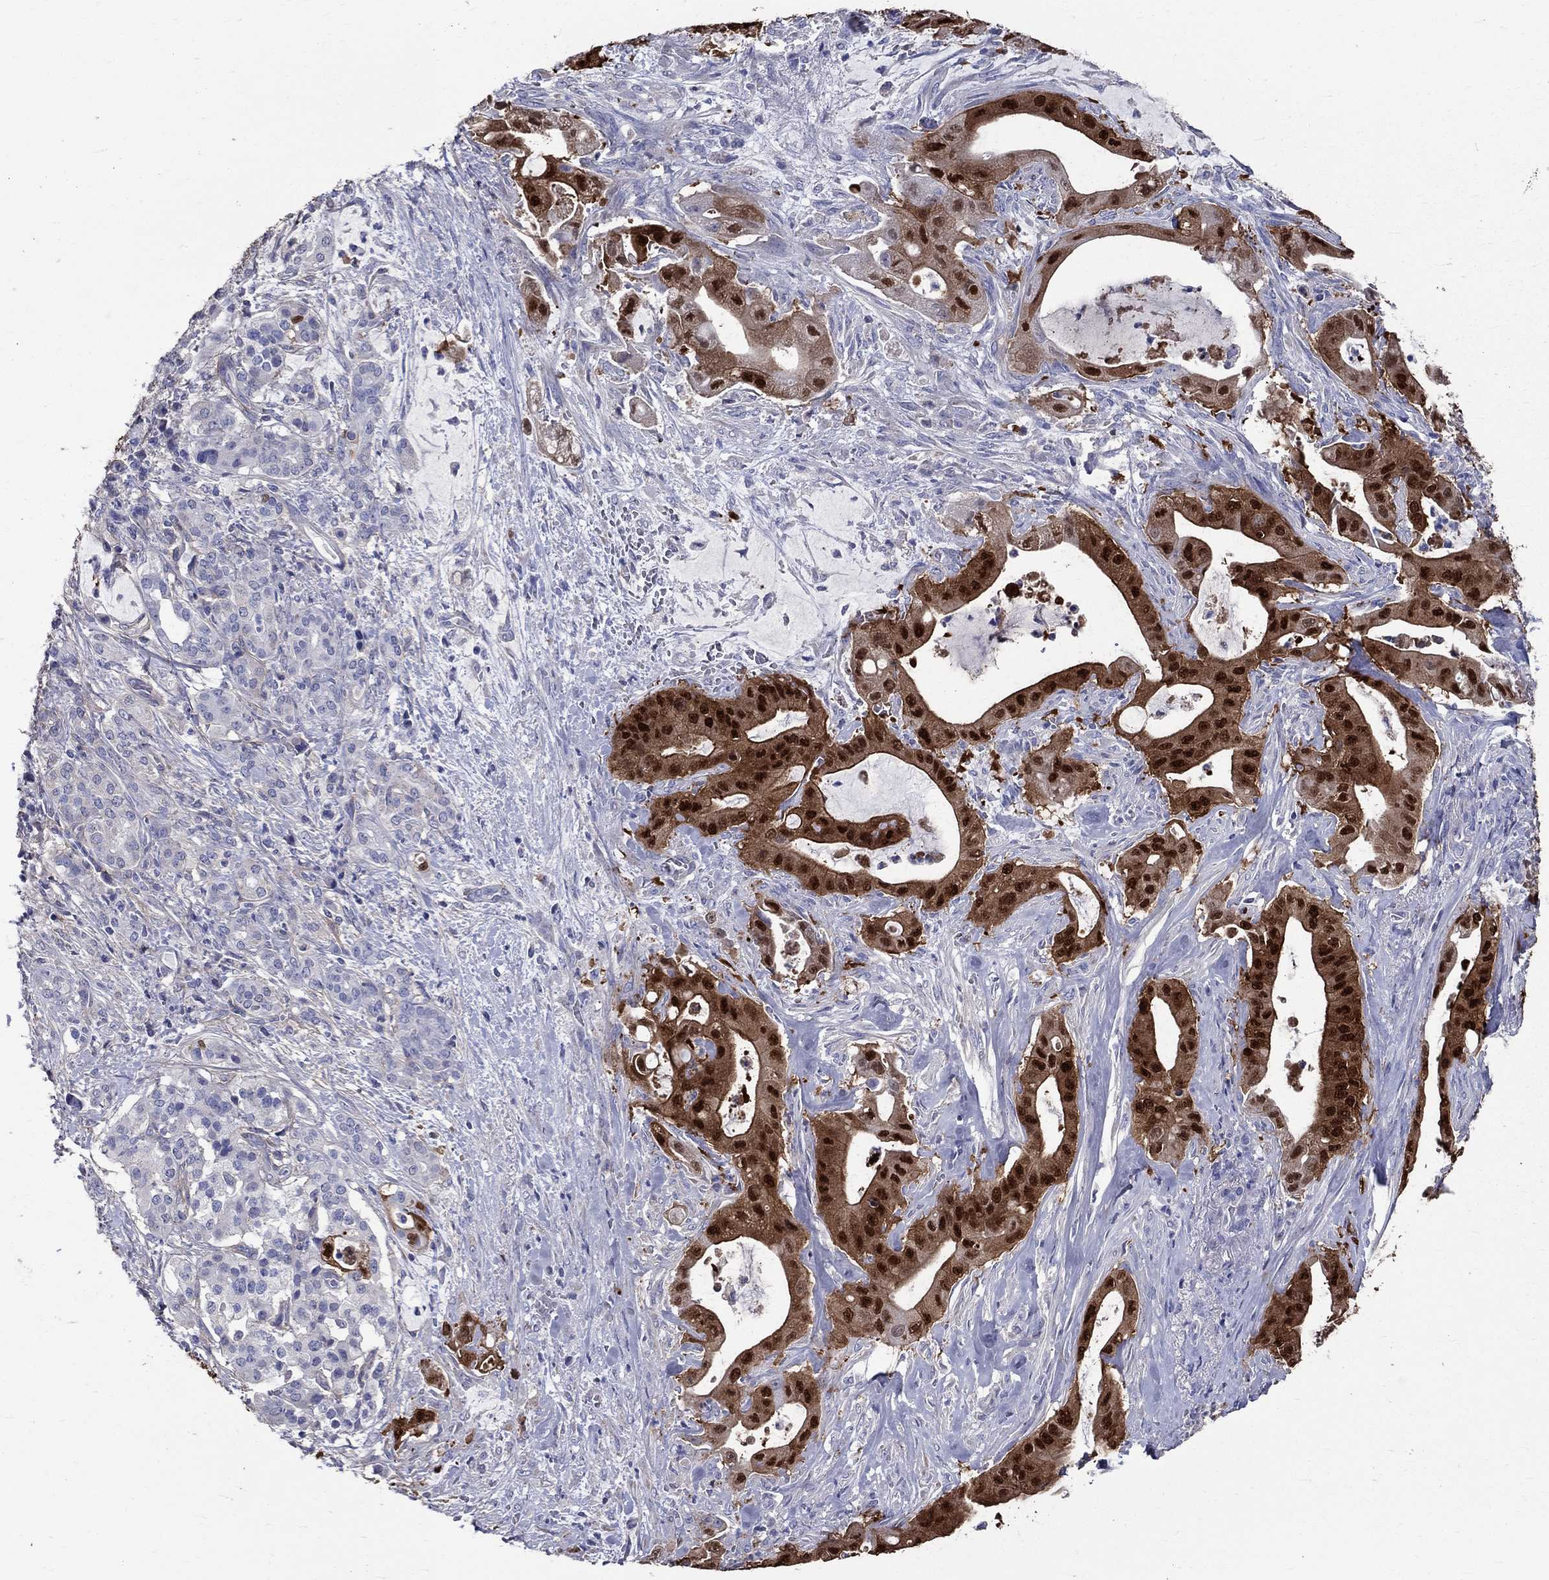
{"staining": {"intensity": "strong", "quantity": ">75%", "location": "cytoplasmic/membranous,nuclear"}, "tissue": "pancreatic cancer", "cell_type": "Tumor cells", "image_type": "cancer", "snomed": [{"axis": "morphology", "description": "Normal tissue, NOS"}, {"axis": "morphology", "description": "Inflammation, NOS"}, {"axis": "morphology", "description": "Adenocarcinoma, NOS"}, {"axis": "topography", "description": "Pancreas"}], "caption": "Tumor cells exhibit high levels of strong cytoplasmic/membranous and nuclear expression in approximately >75% of cells in pancreatic cancer.", "gene": "ANXA10", "patient": {"sex": "male", "age": 57}}